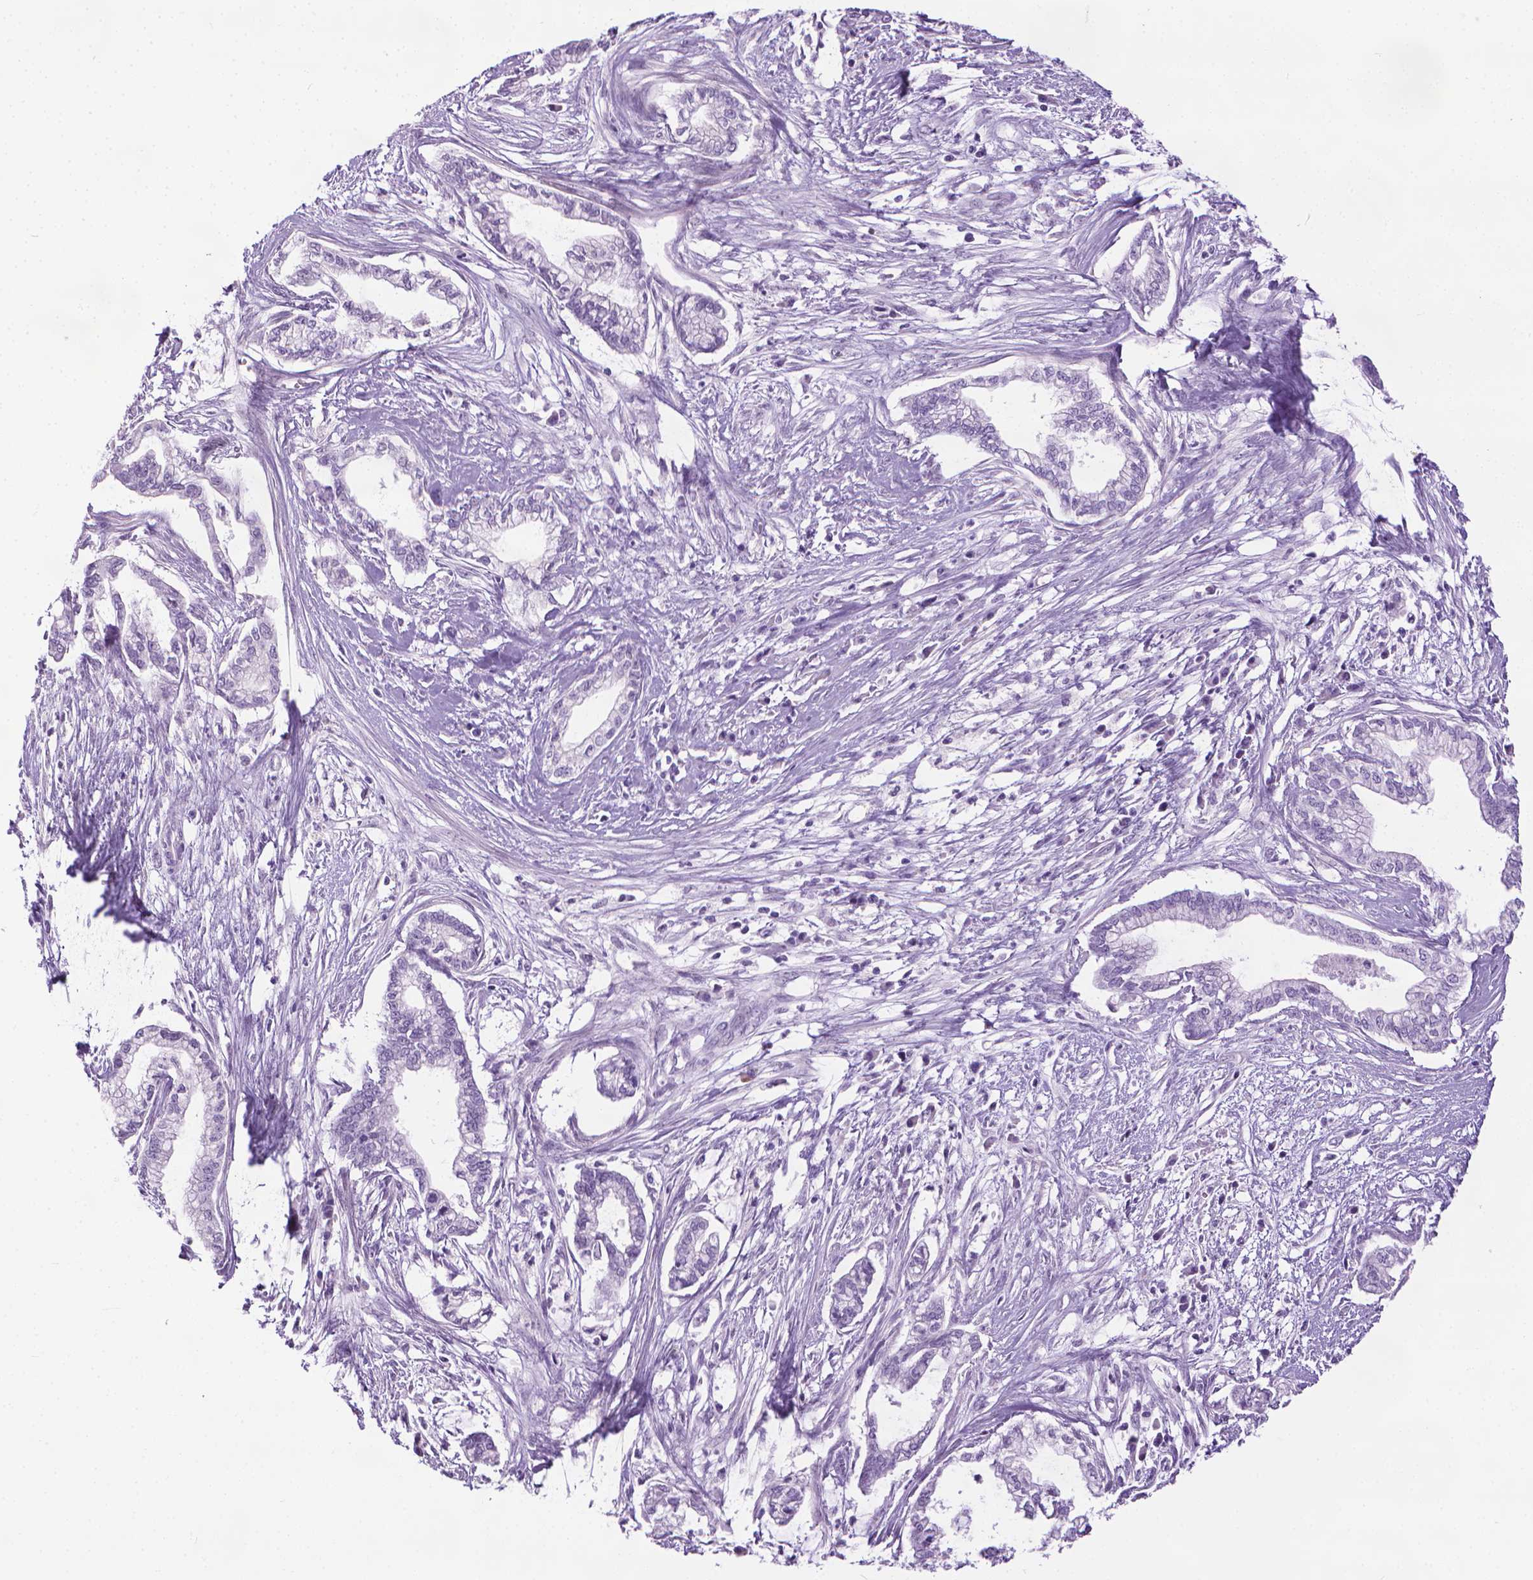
{"staining": {"intensity": "negative", "quantity": "none", "location": "none"}, "tissue": "cervical cancer", "cell_type": "Tumor cells", "image_type": "cancer", "snomed": [{"axis": "morphology", "description": "Adenocarcinoma, NOS"}, {"axis": "topography", "description": "Cervix"}], "caption": "A micrograph of human adenocarcinoma (cervical) is negative for staining in tumor cells. The staining was performed using DAB (3,3'-diaminobenzidine) to visualize the protein expression in brown, while the nuclei were stained in blue with hematoxylin (Magnification: 20x).", "gene": "DNAI7", "patient": {"sex": "female", "age": 62}}